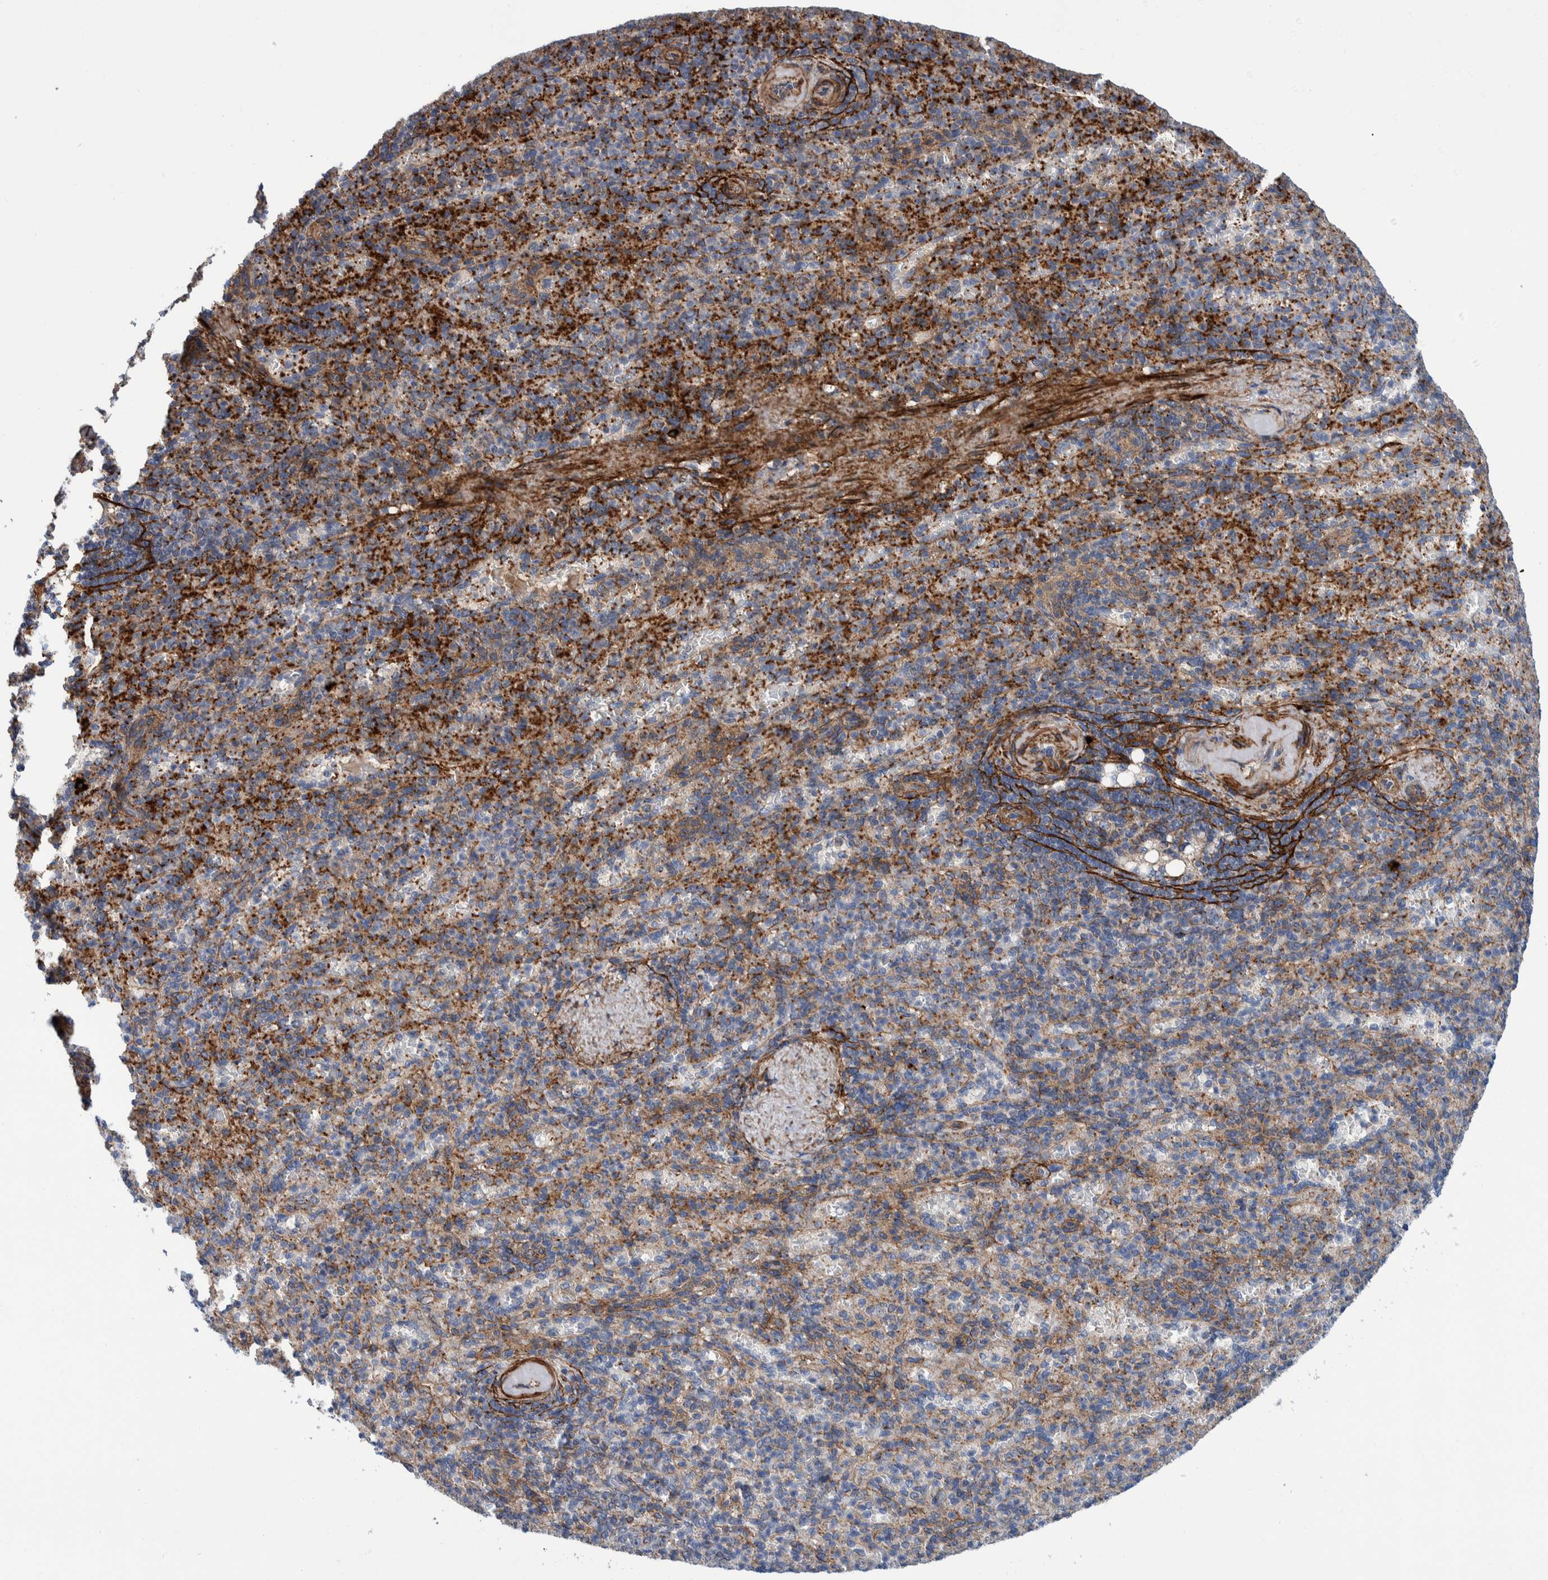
{"staining": {"intensity": "negative", "quantity": "none", "location": "none"}, "tissue": "spleen", "cell_type": "Cells in red pulp", "image_type": "normal", "snomed": [{"axis": "morphology", "description": "Normal tissue, NOS"}, {"axis": "topography", "description": "Spleen"}], "caption": "The histopathology image demonstrates no staining of cells in red pulp in unremarkable spleen.", "gene": "ENSG00000262660", "patient": {"sex": "female", "age": 74}}